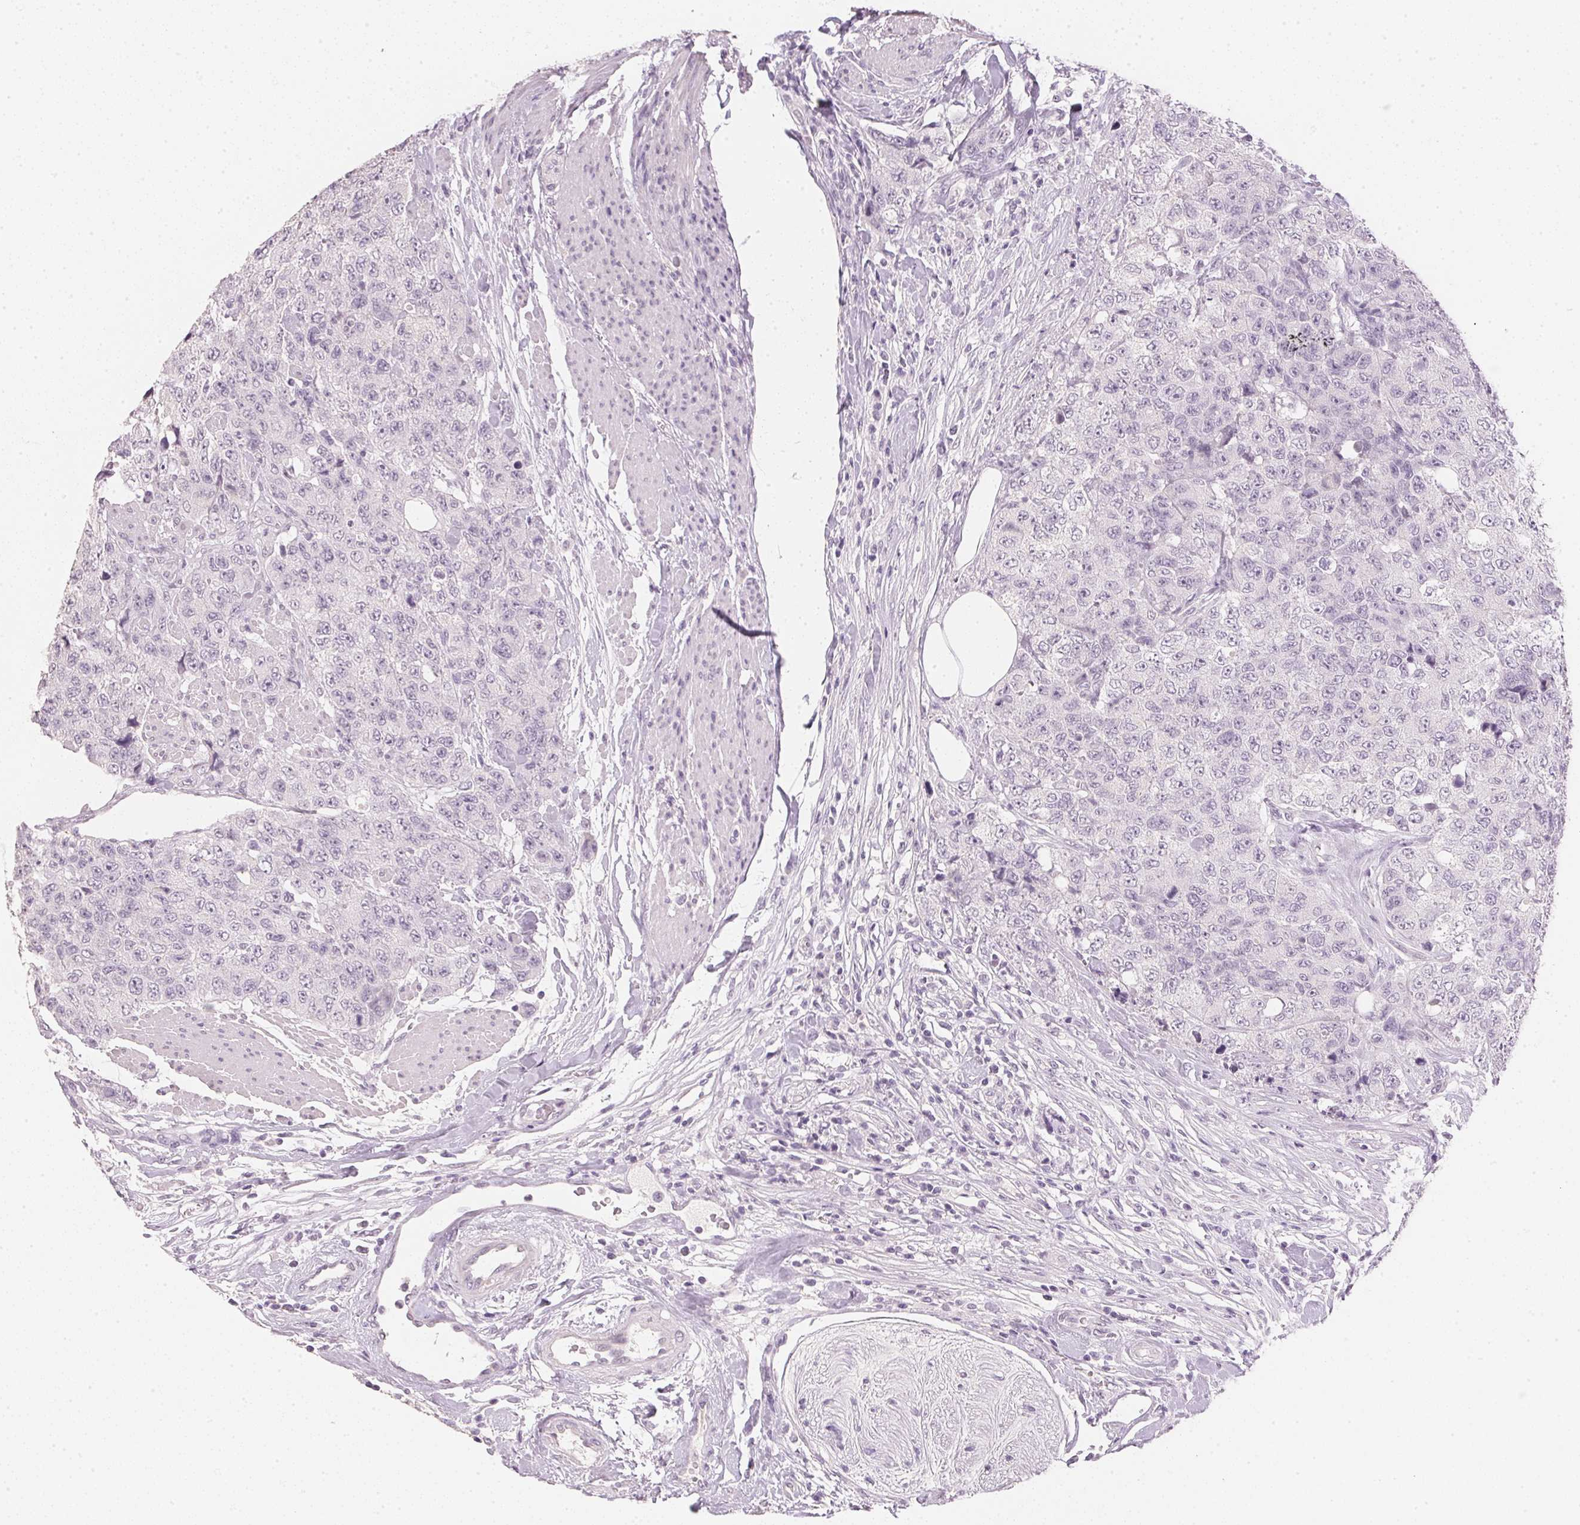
{"staining": {"intensity": "negative", "quantity": "none", "location": "none"}, "tissue": "urothelial cancer", "cell_type": "Tumor cells", "image_type": "cancer", "snomed": [{"axis": "morphology", "description": "Urothelial carcinoma, High grade"}, {"axis": "topography", "description": "Urinary bladder"}], "caption": "Tumor cells are negative for brown protein staining in urothelial cancer.", "gene": "IGFBP1", "patient": {"sex": "female", "age": 78}}